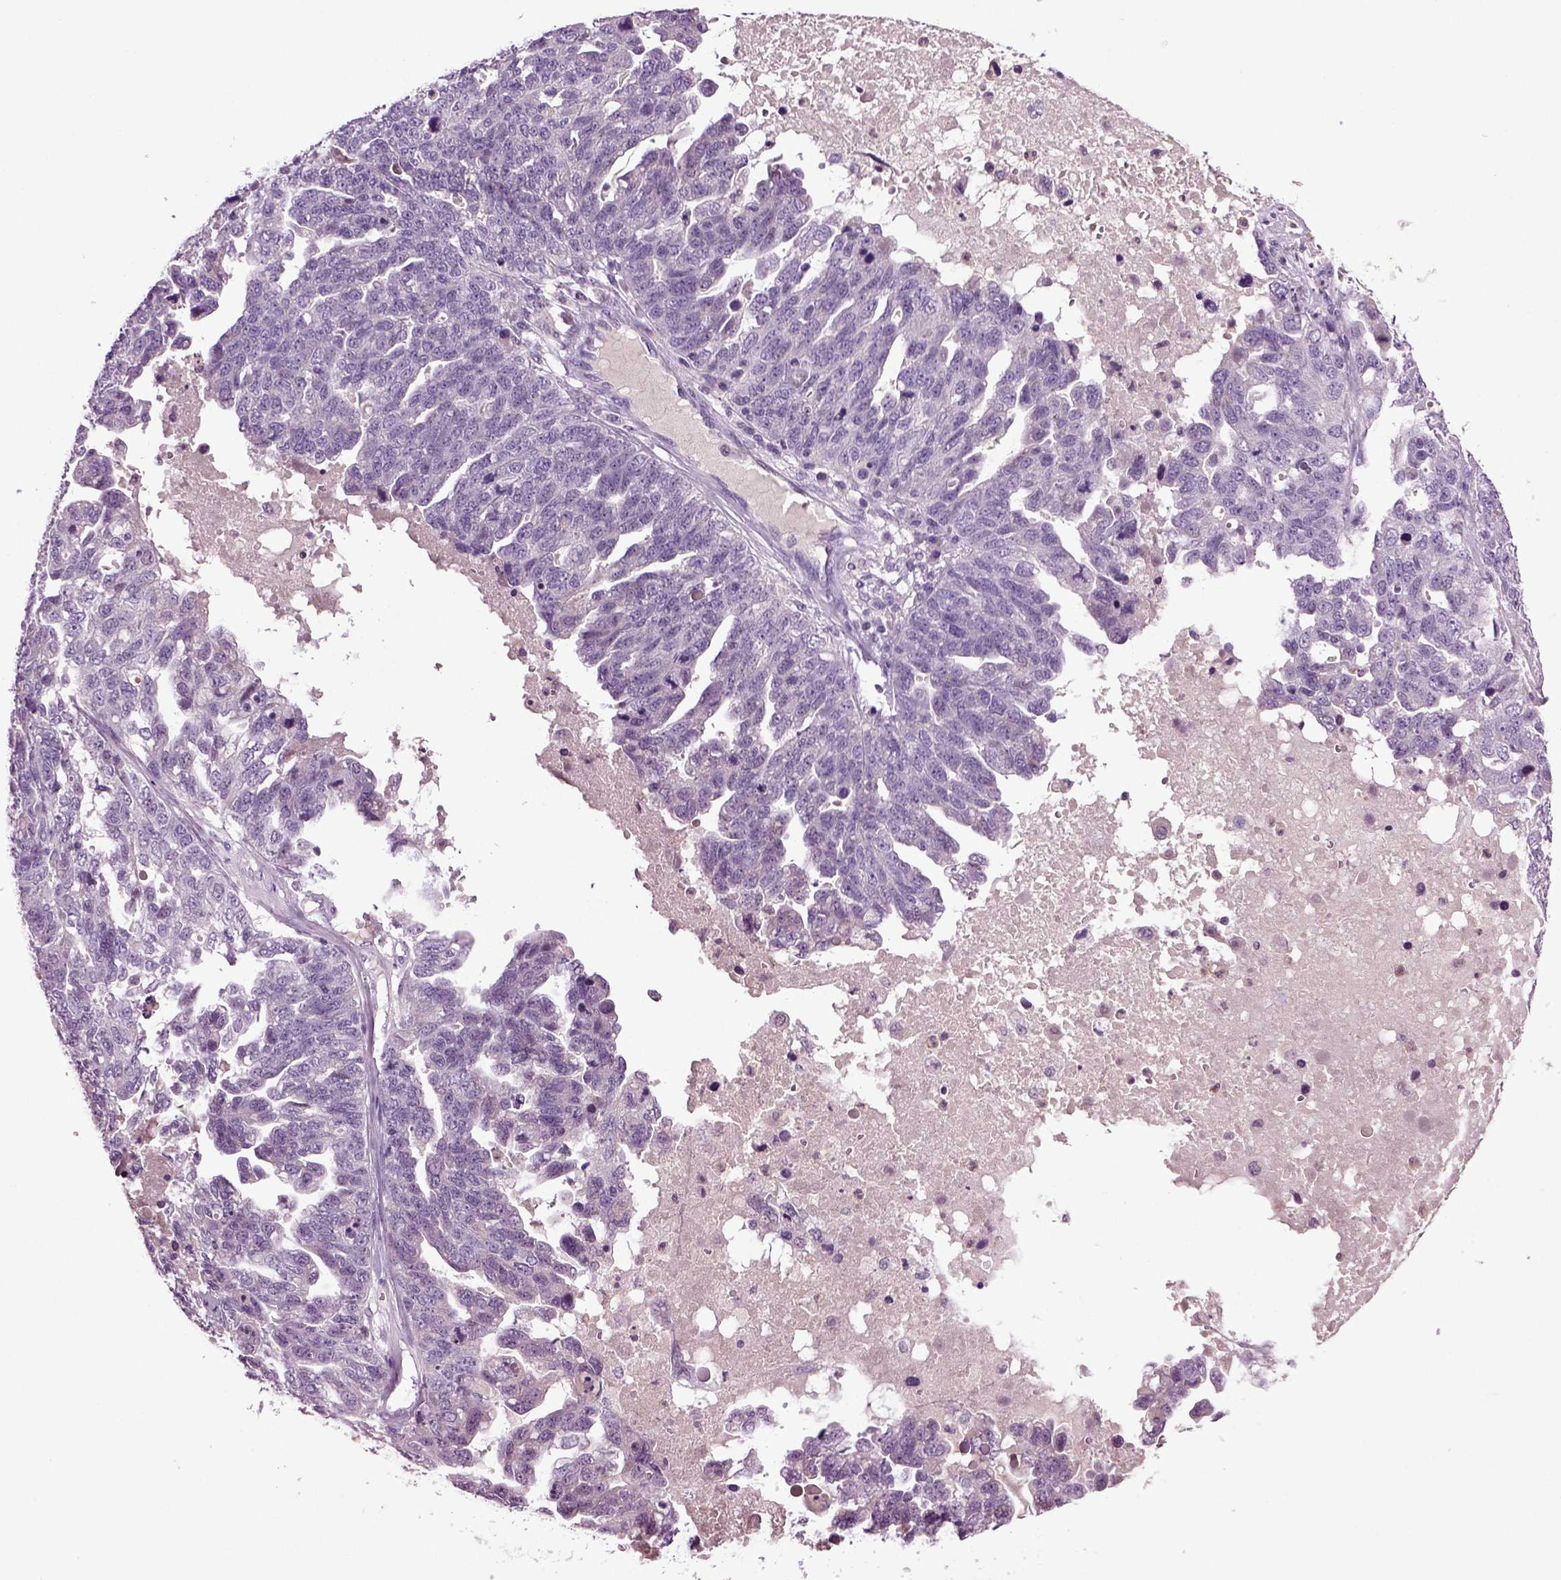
{"staining": {"intensity": "negative", "quantity": "none", "location": "none"}, "tissue": "ovarian cancer", "cell_type": "Tumor cells", "image_type": "cancer", "snomed": [{"axis": "morphology", "description": "Cystadenocarcinoma, serous, NOS"}, {"axis": "topography", "description": "Ovary"}], "caption": "Immunohistochemistry (IHC) image of ovarian cancer (serous cystadenocarcinoma) stained for a protein (brown), which demonstrates no staining in tumor cells. (Immunohistochemistry (IHC), brightfield microscopy, high magnification).", "gene": "FGF11", "patient": {"sex": "female", "age": 71}}